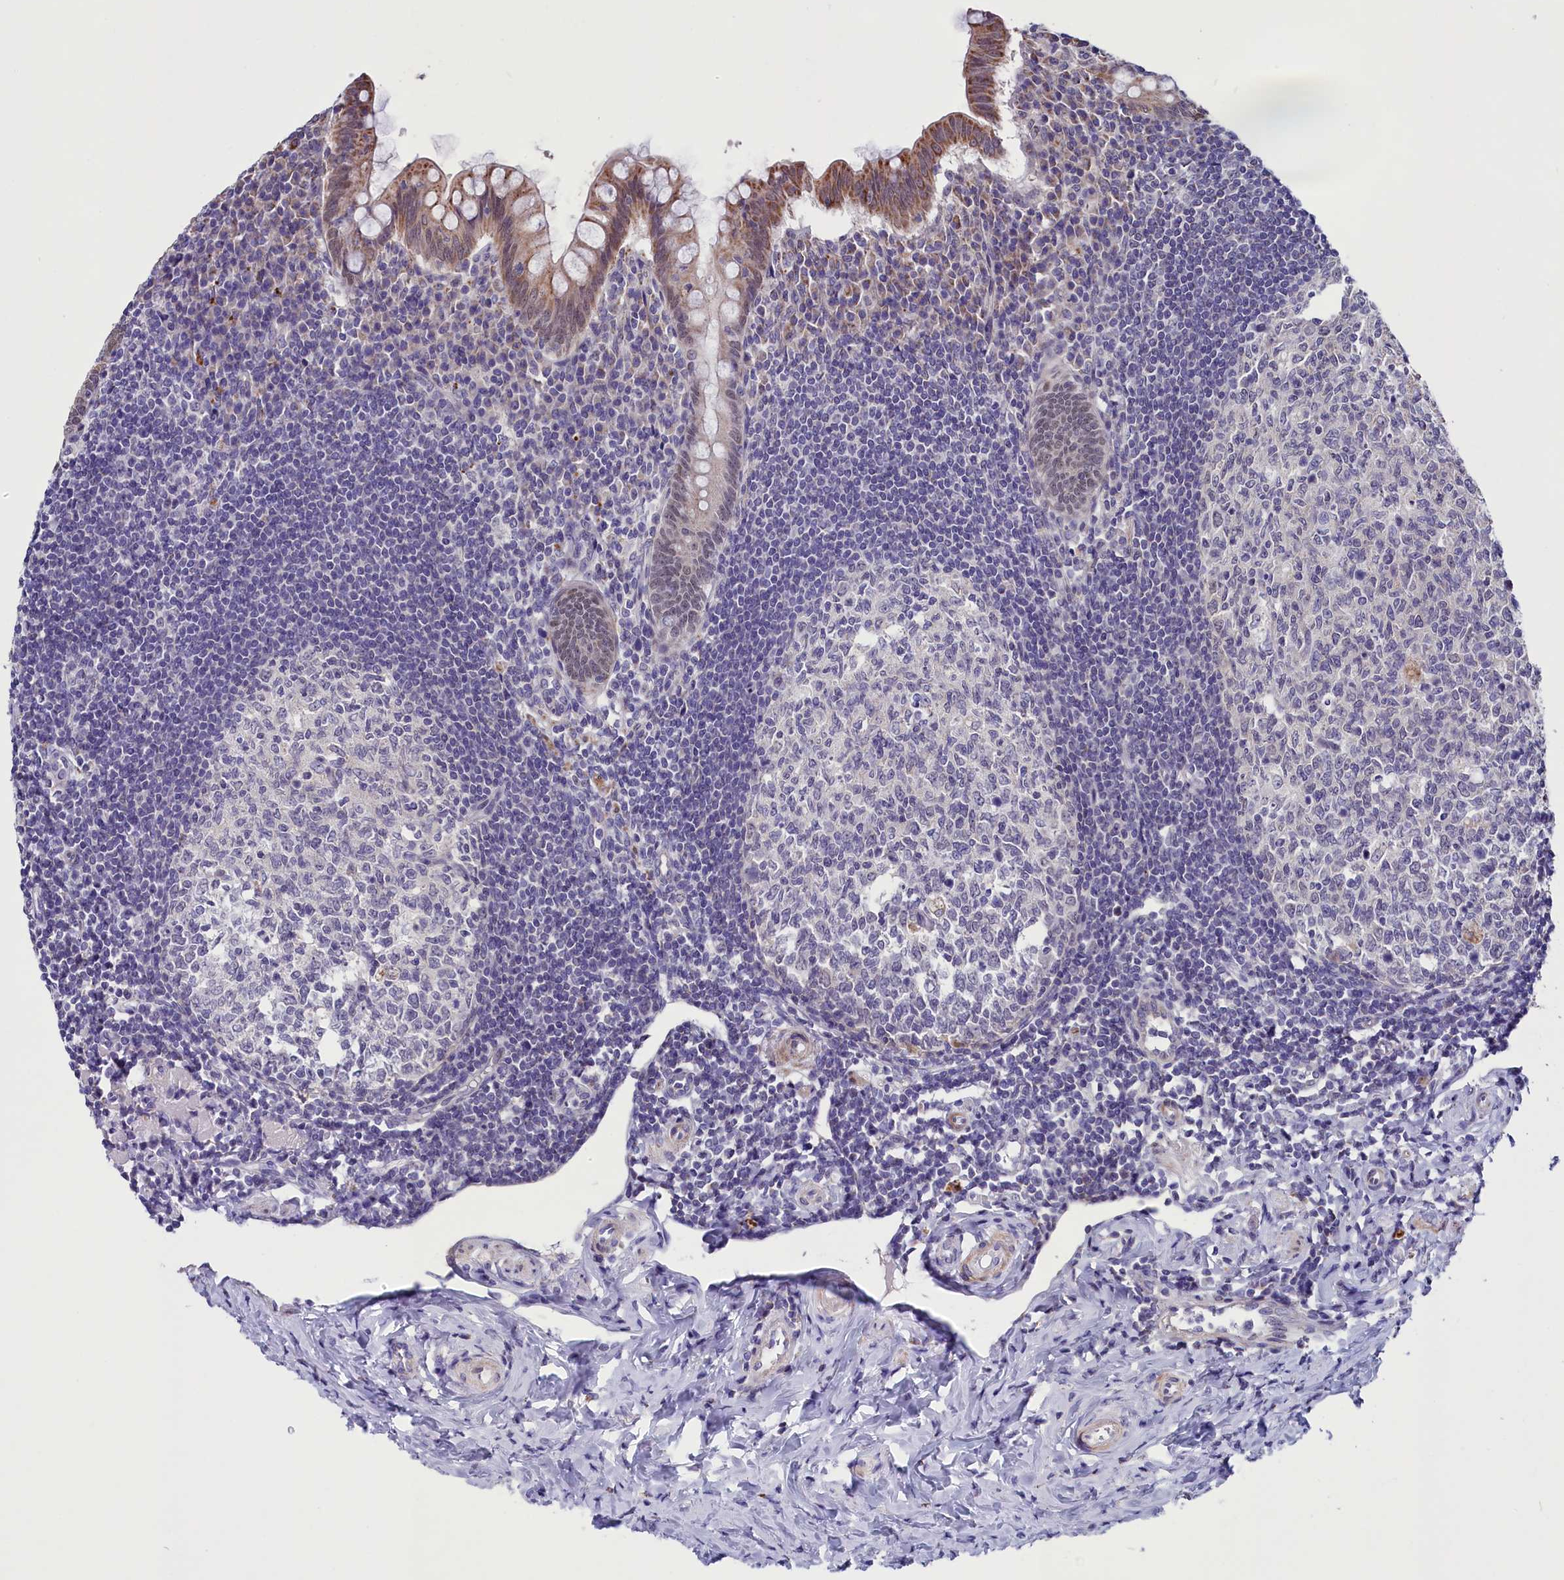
{"staining": {"intensity": "moderate", "quantity": ">75%", "location": "cytoplasmic/membranous,nuclear"}, "tissue": "appendix", "cell_type": "Glandular cells", "image_type": "normal", "snomed": [{"axis": "morphology", "description": "Normal tissue, NOS"}, {"axis": "topography", "description": "Appendix"}], "caption": "Immunohistochemical staining of benign human appendix reveals moderate cytoplasmic/membranous,nuclear protein staining in about >75% of glandular cells. The protein of interest is stained brown, and the nuclei are stained in blue (DAB IHC with brightfield microscopy, high magnification).", "gene": "SCD5", "patient": {"sex": "female", "age": 33}}